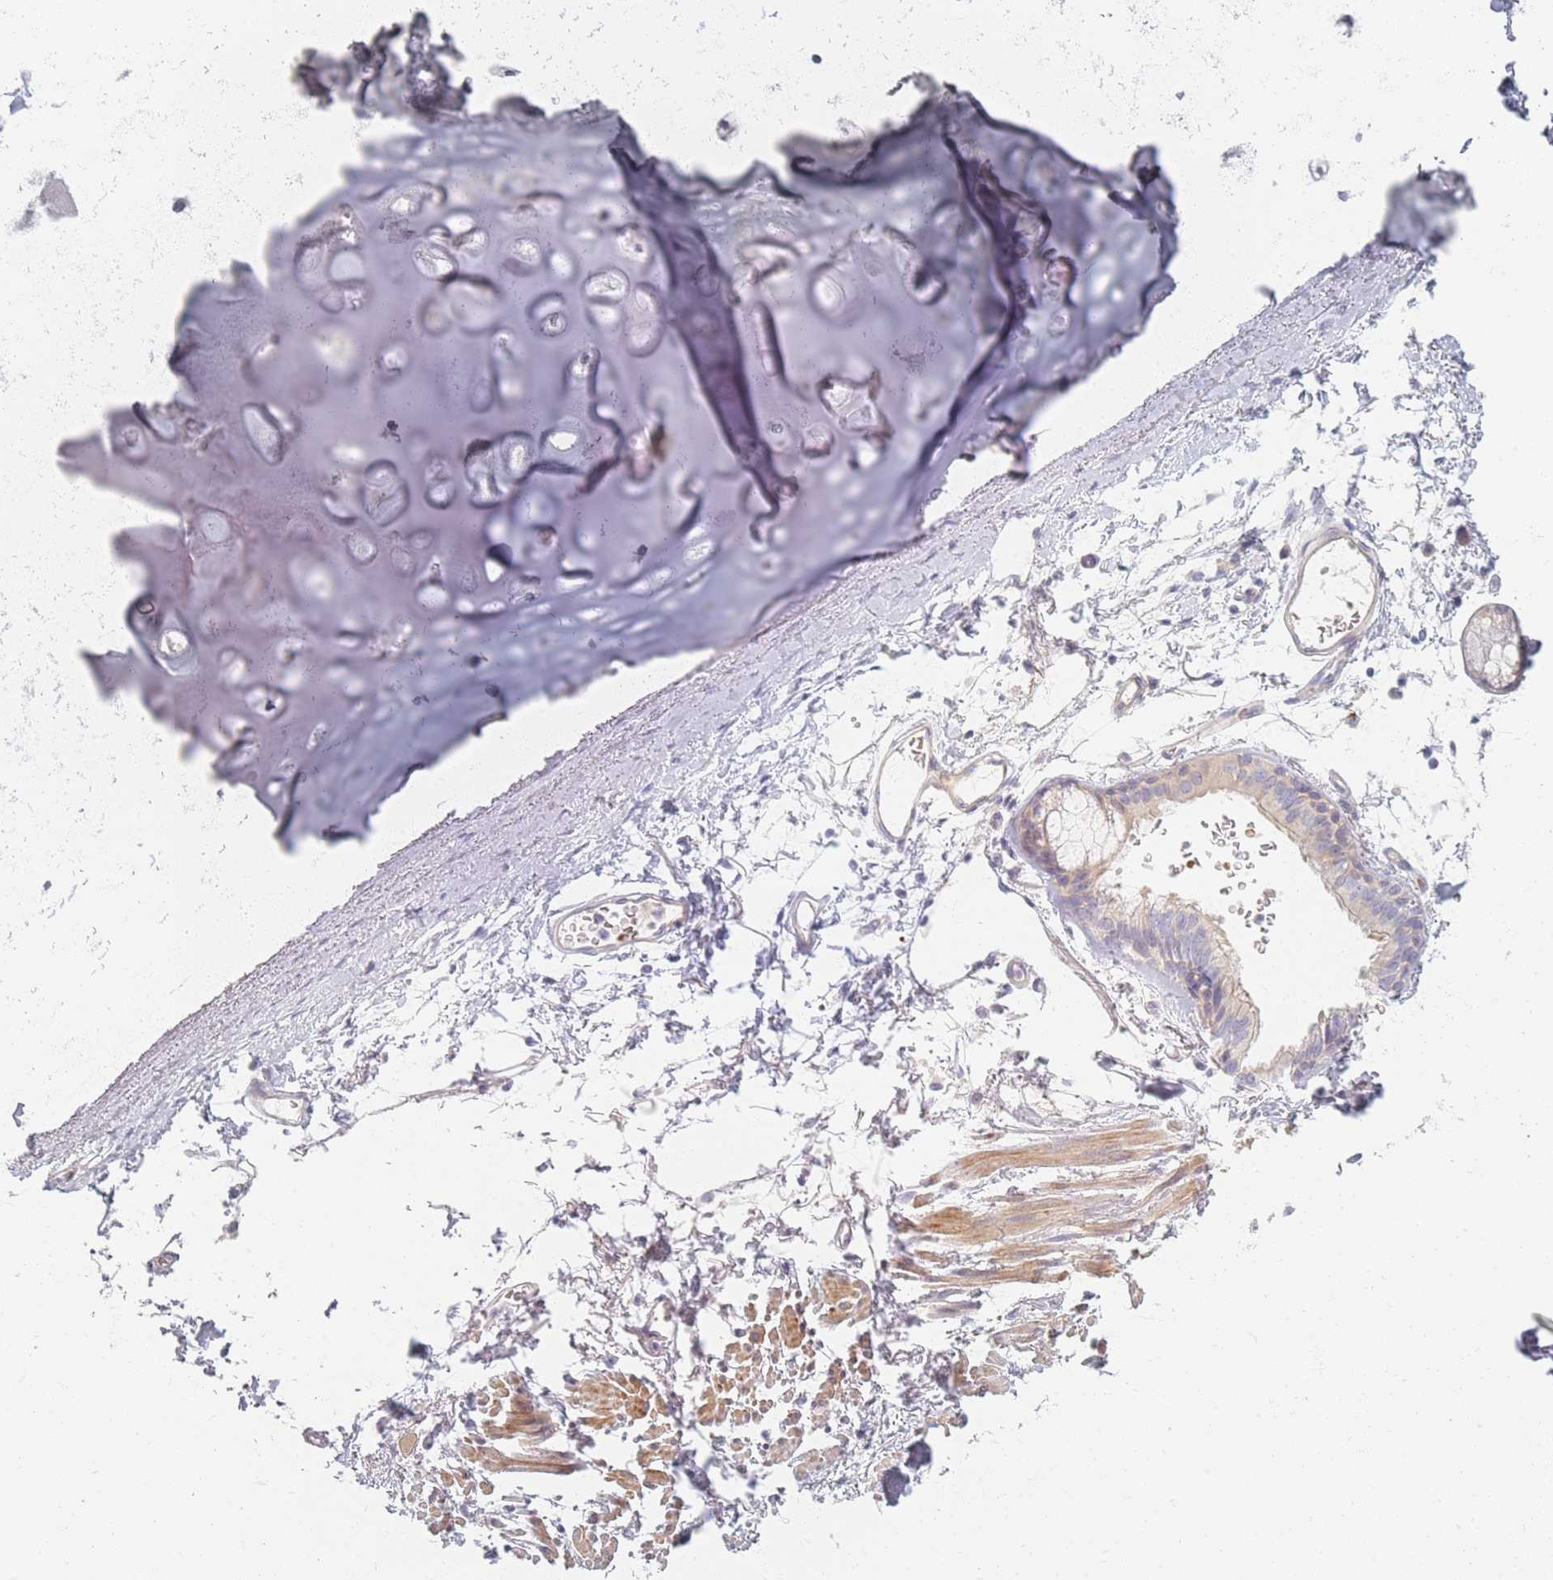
{"staining": {"intensity": "negative", "quantity": "none", "location": "none"}, "tissue": "adipose tissue", "cell_type": "Adipocytes", "image_type": "normal", "snomed": [{"axis": "morphology", "description": "Normal tissue, NOS"}, {"axis": "topography", "description": "Cartilage tissue"}], "caption": "Immunohistochemical staining of unremarkable human adipose tissue shows no significant positivity in adipocytes.", "gene": "TMOD1", "patient": {"sex": "male", "age": 73}}